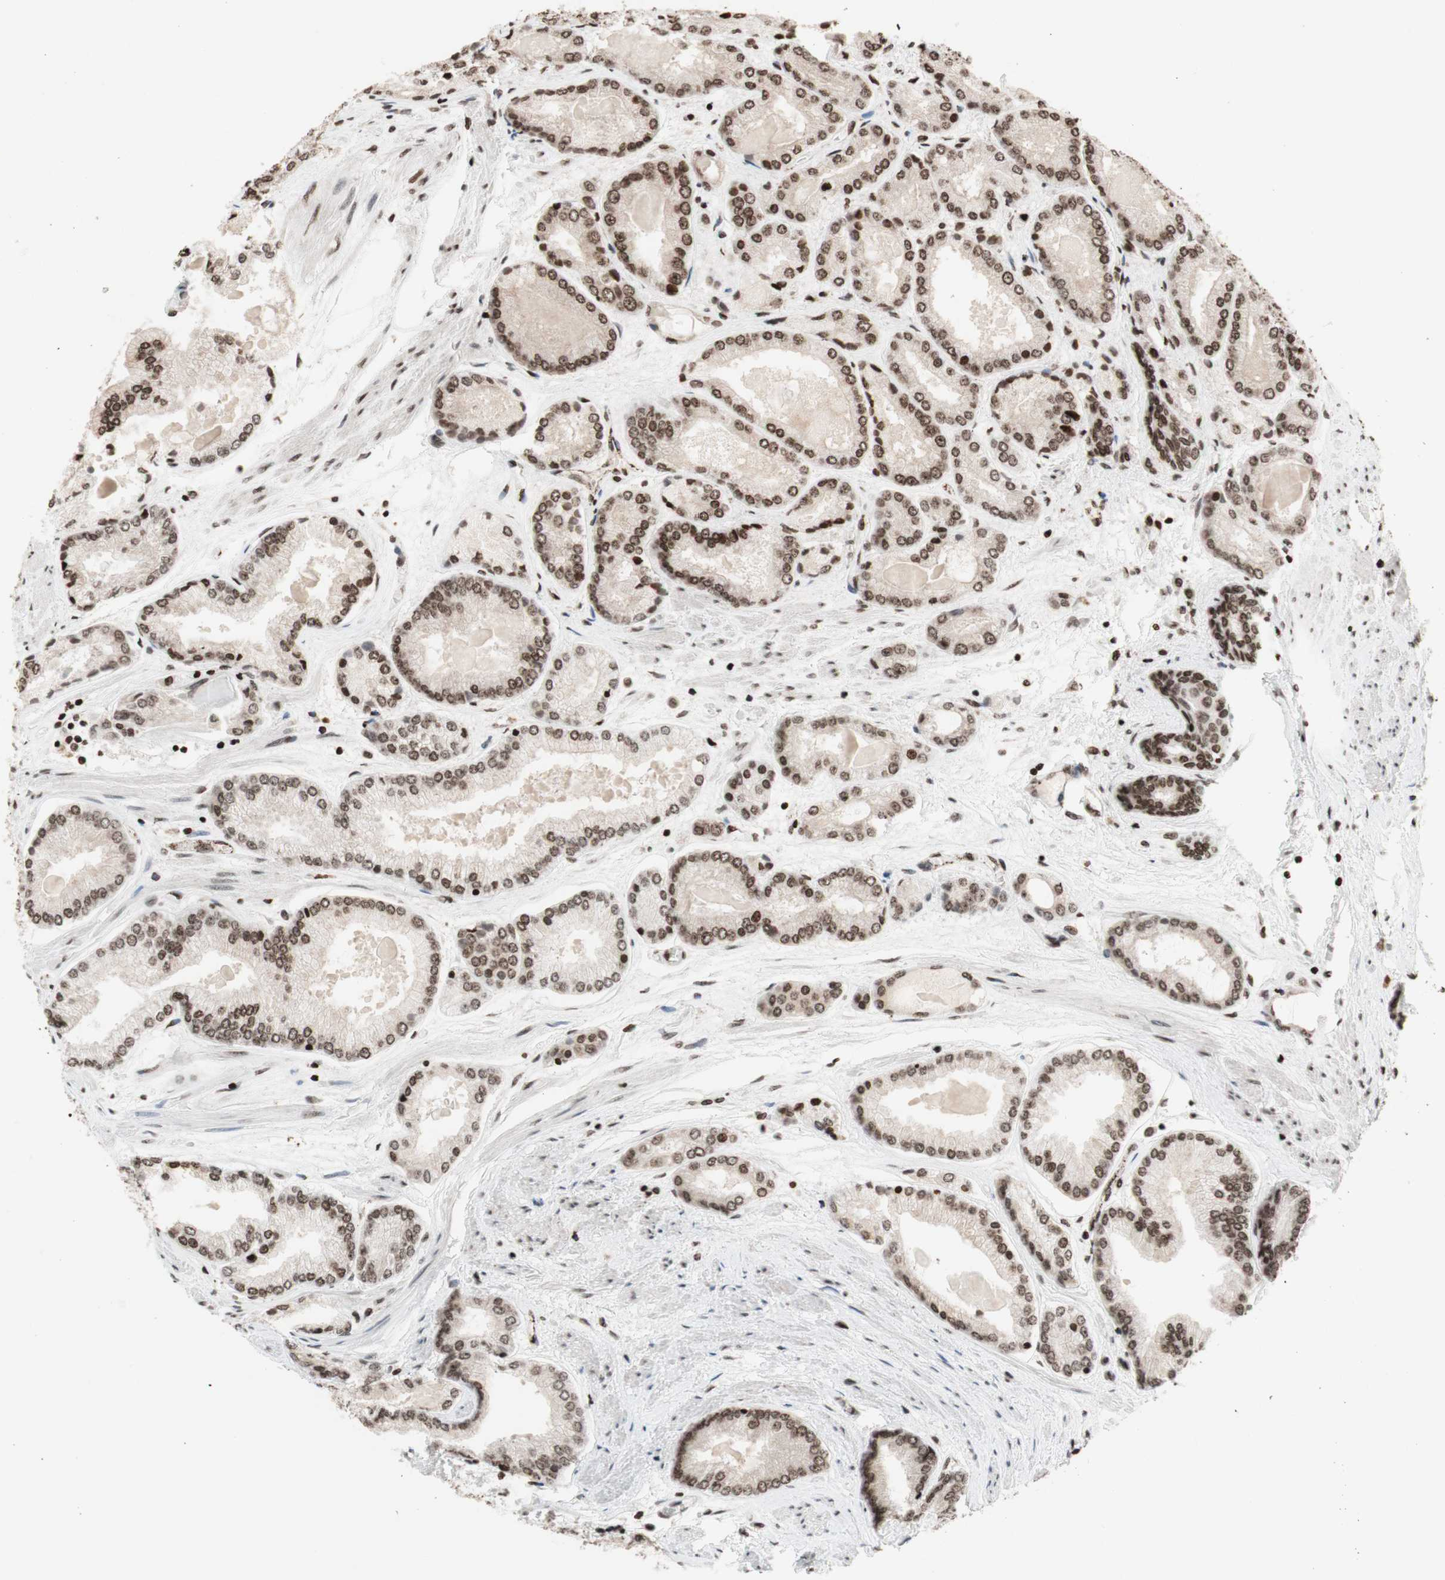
{"staining": {"intensity": "moderate", "quantity": ">75%", "location": "nuclear"}, "tissue": "prostate cancer", "cell_type": "Tumor cells", "image_type": "cancer", "snomed": [{"axis": "morphology", "description": "Adenocarcinoma, High grade"}, {"axis": "topography", "description": "Prostate"}], "caption": "Tumor cells demonstrate medium levels of moderate nuclear expression in approximately >75% of cells in human prostate cancer.", "gene": "NCAPD2", "patient": {"sex": "male", "age": 59}}